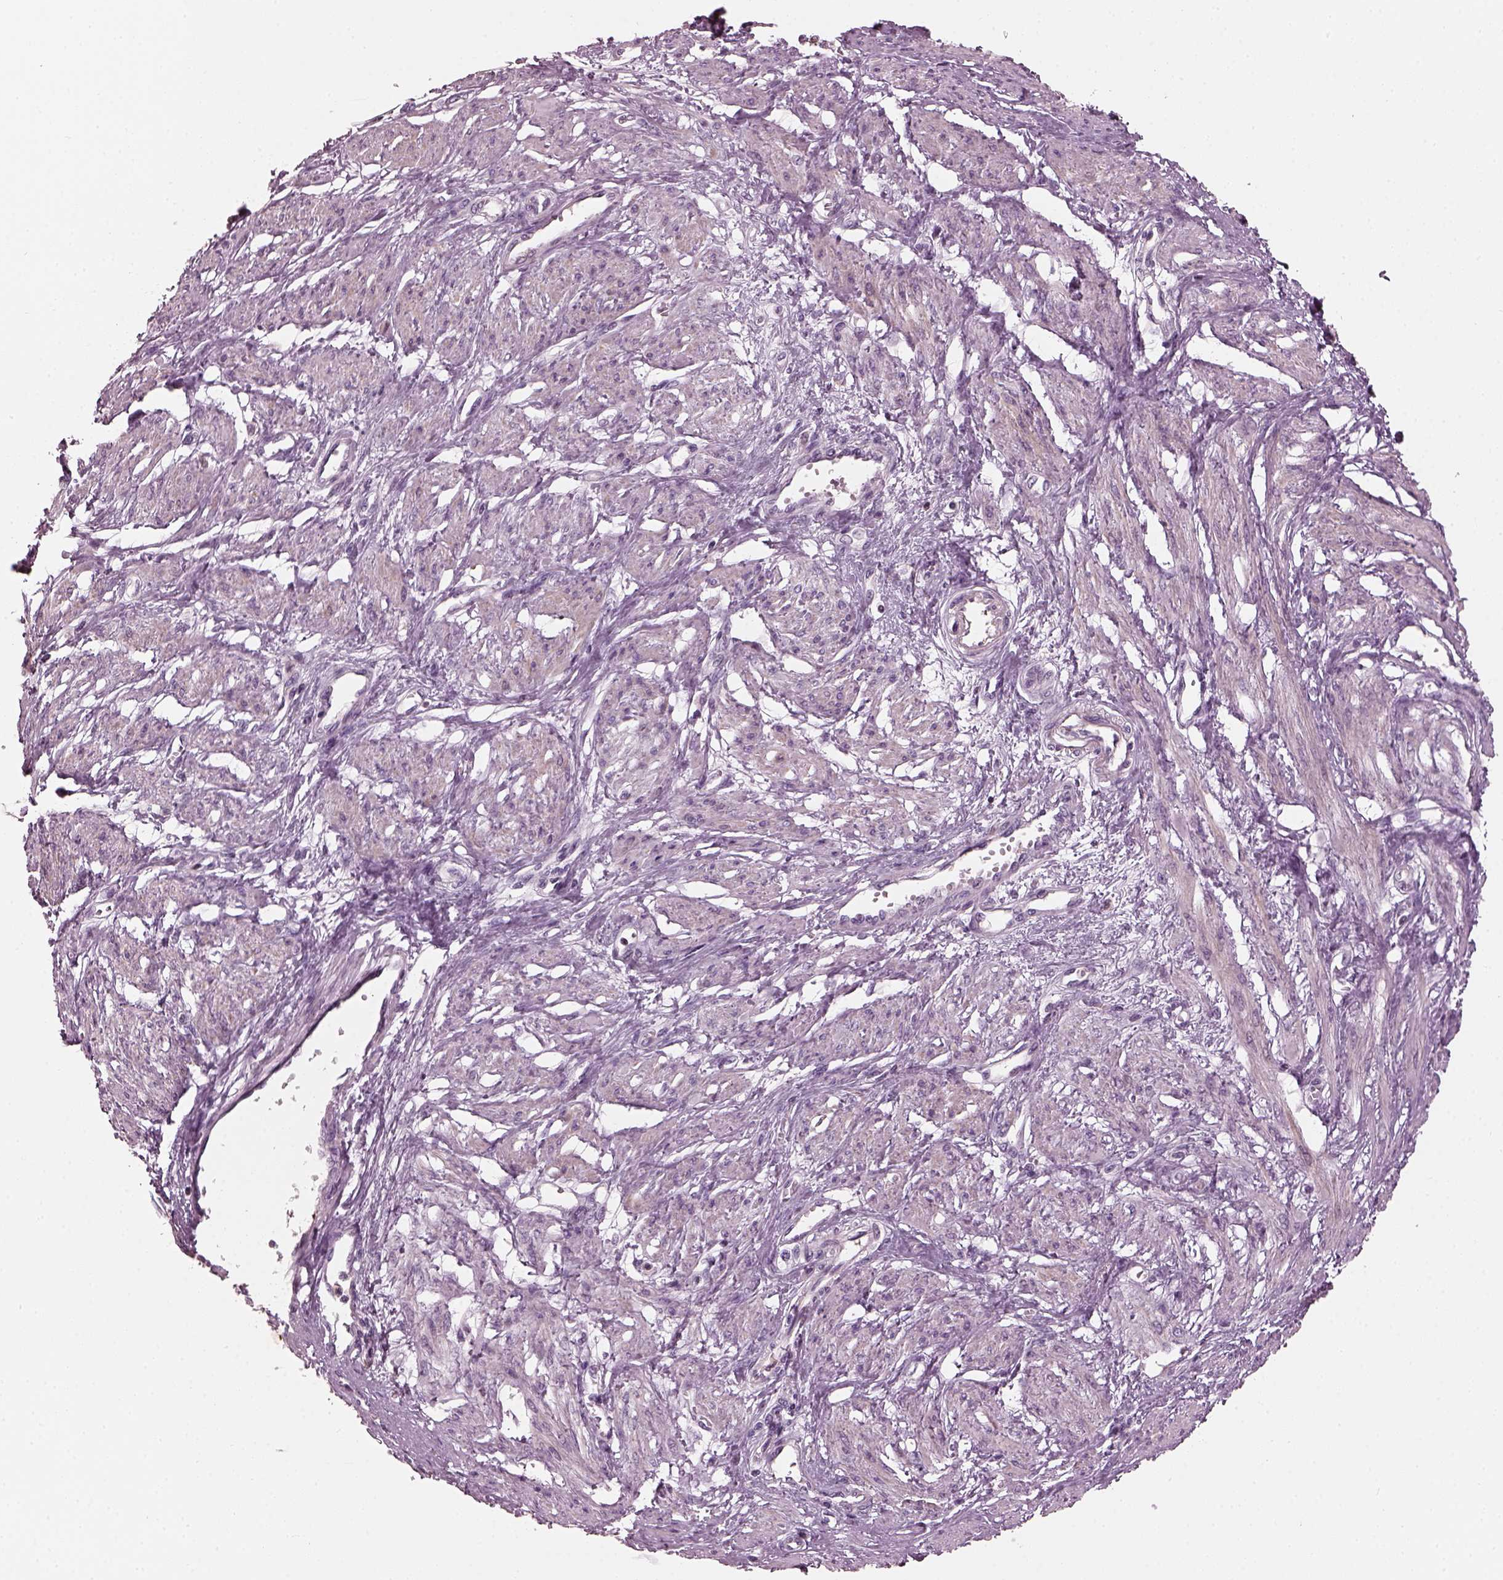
{"staining": {"intensity": "weak", "quantity": "25%-75%", "location": "cytoplasmic/membranous"}, "tissue": "smooth muscle", "cell_type": "Smooth muscle cells", "image_type": "normal", "snomed": [{"axis": "morphology", "description": "Normal tissue, NOS"}, {"axis": "topography", "description": "Smooth muscle"}, {"axis": "topography", "description": "Uterus"}], "caption": "A photomicrograph of smooth muscle stained for a protein displays weak cytoplasmic/membranous brown staining in smooth muscle cells.", "gene": "BFSP1", "patient": {"sex": "female", "age": 39}}